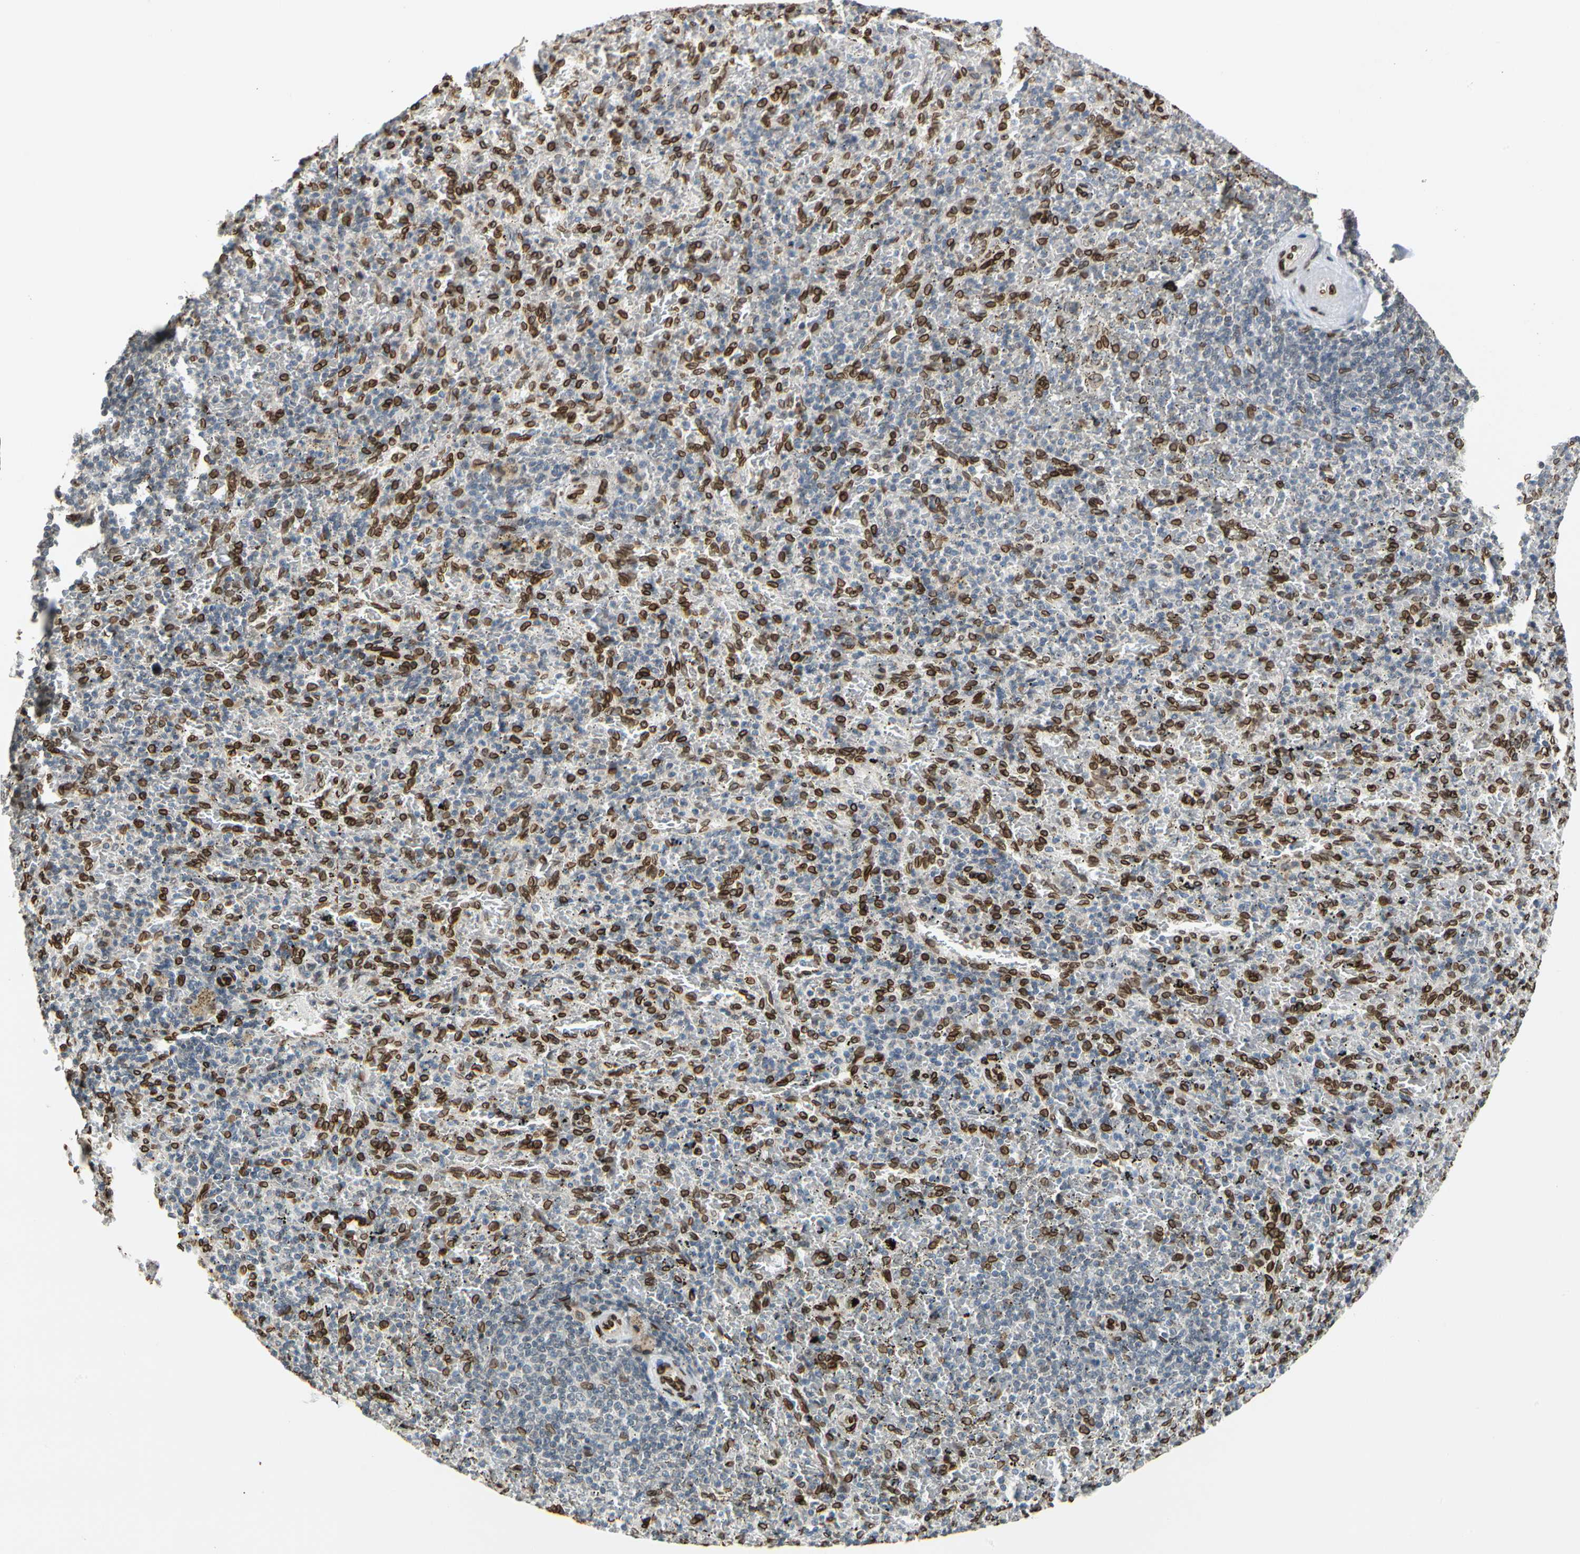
{"staining": {"intensity": "negative", "quantity": "none", "location": "none"}, "tissue": "spleen", "cell_type": "Cells in red pulp", "image_type": "normal", "snomed": [{"axis": "morphology", "description": "Normal tissue, NOS"}, {"axis": "topography", "description": "Spleen"}], "caption": "Protein analysis of unremarkable spleen demonstrates no significant expression in cells in red pulp. The staining is performed using DAB (3,3'-diaminobenzidine) brown chromogen with nuclei counter-stained in using hematoxylin.", "gene": "SUN1", "patient": {"sex": "female", "age": 43}}